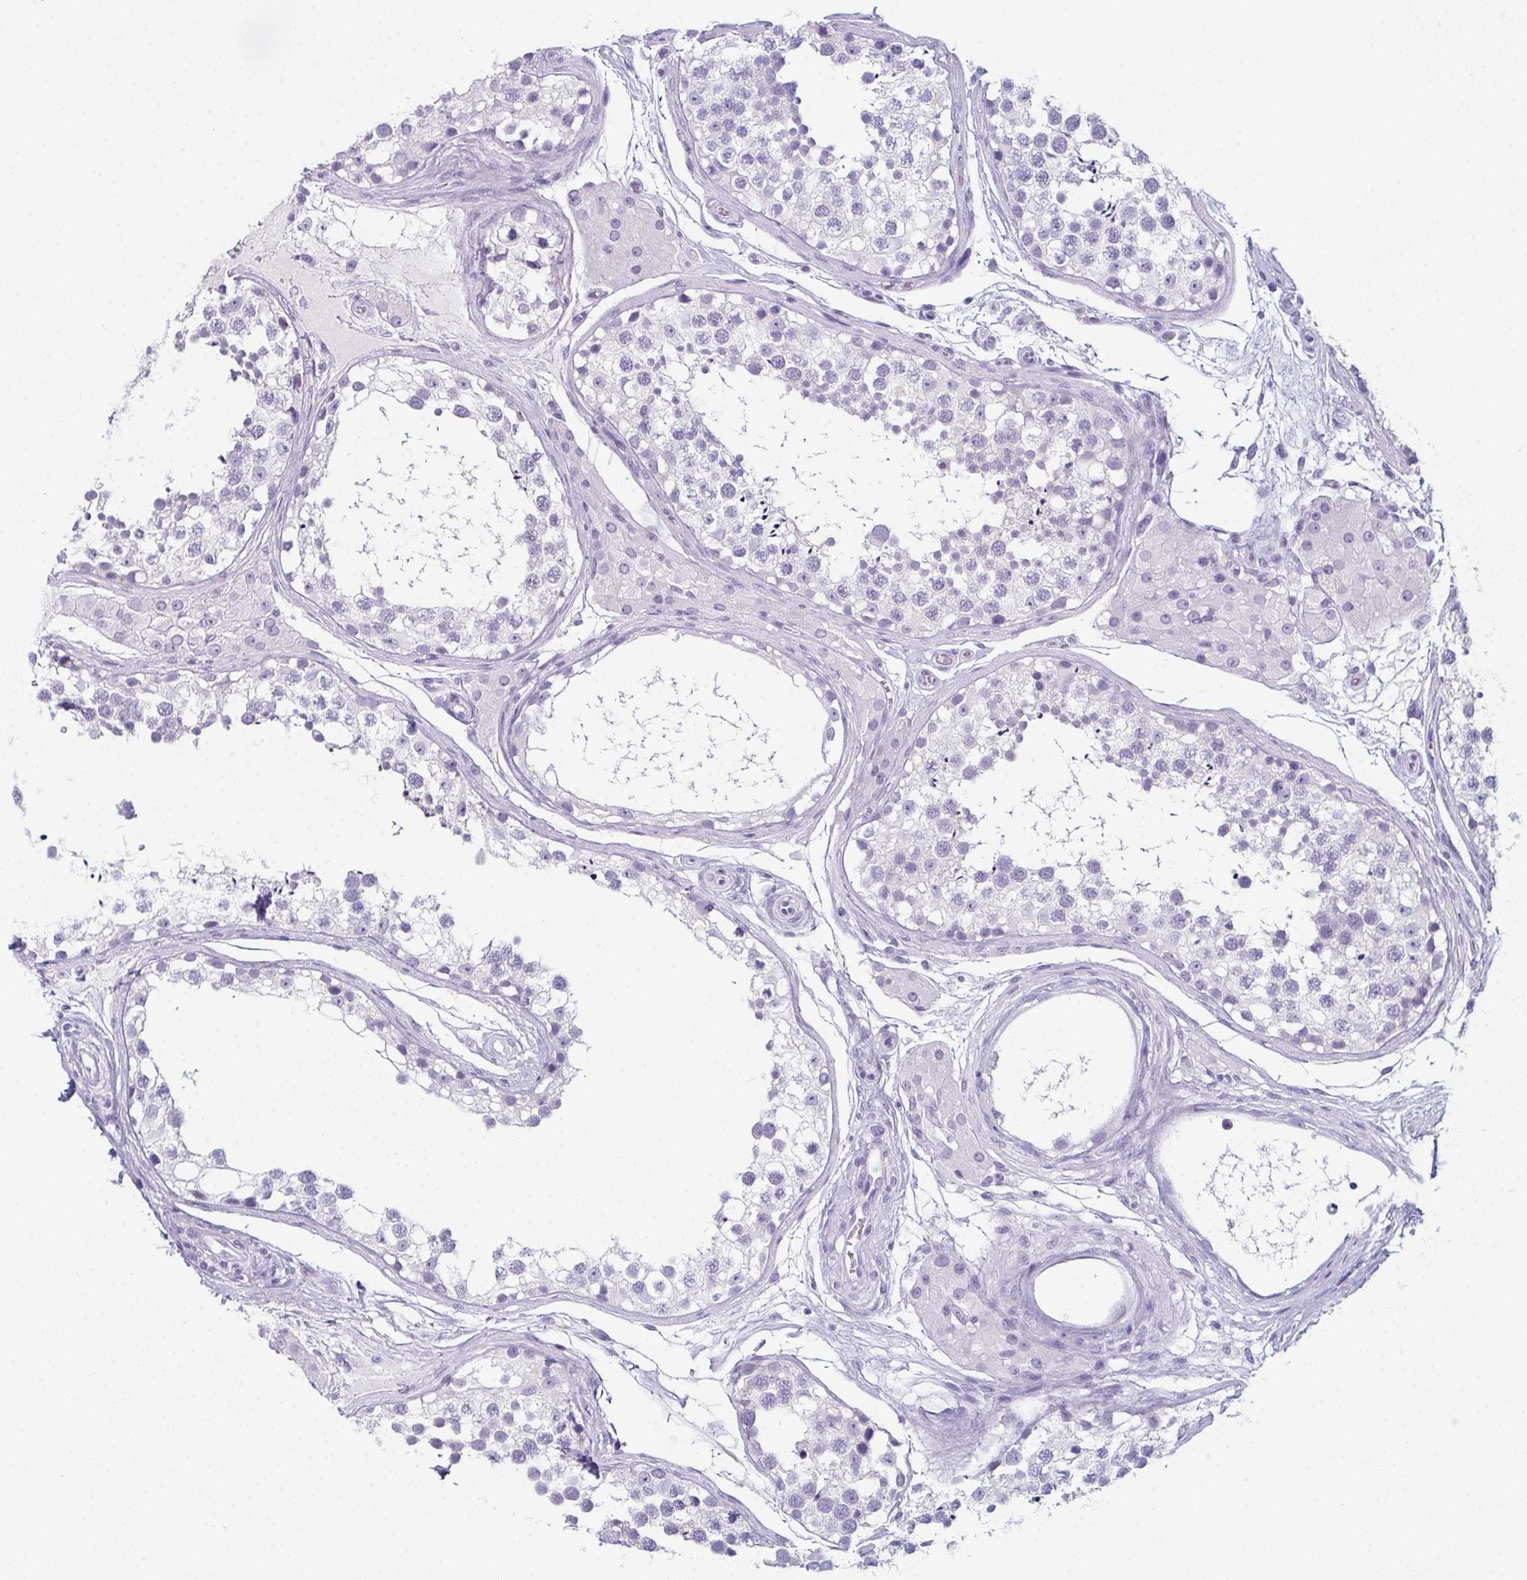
{"staining": {"intensity": "negative", "quantity": "none", "location": "none"}, "tissue": "testis", "cell_type": "Cells in seminiferous ducts", "image_type": "normal", "snomed": [{"axis": "morphology", "description": "Normal tissue, NOS"}, {"axis": "morphology", "description": "Seminoma, NOS"}, {"axis": "topography", "description": "Testis"}], "caption": "This is an immunohistochemistry (IHC) histopathology image of normal human testis. There is no positivity in cells in seminiferous ducts.", "gene": "ENKUR", "patient": {"sex": "male", "age": 65}}